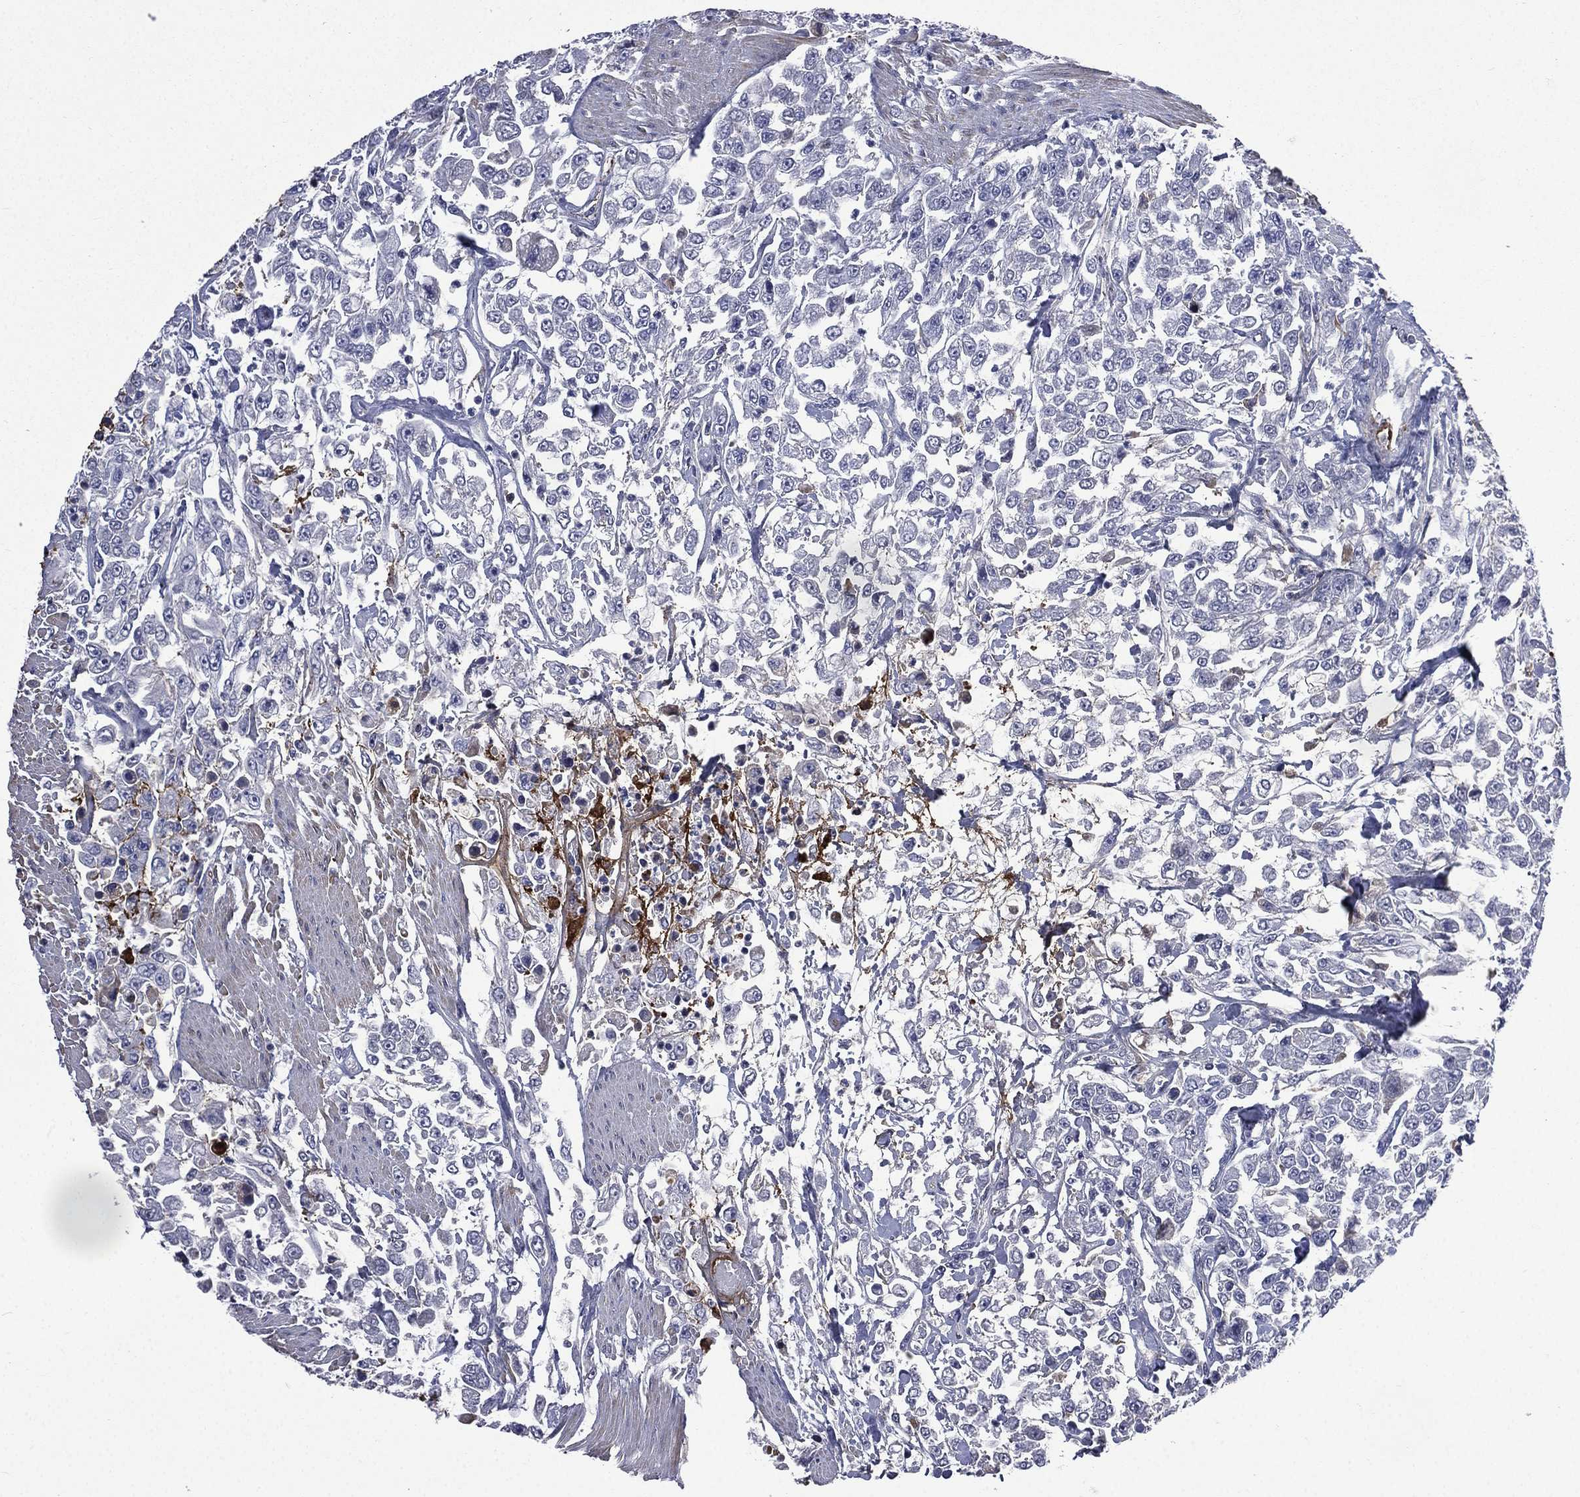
{"staining": {"intensity": "negative", "quantity": "none", "location": "none"}, "tissue": "urothelial cancer", "cell_type": "Tumor cells", "image_type": "cancer", "snomed": [{"axis": "morphology", "description": "Urothelial carcinoma, High grade"}, {"axis": "topography", "description": "Urinary bladder"}], "caption": "DAB immunohistochemical staining of human high-grade urothelial carcinoma shows no significant staining in tumor cells.", "gene": "FGG", "patient": {"sex": "male", "age": 46}}